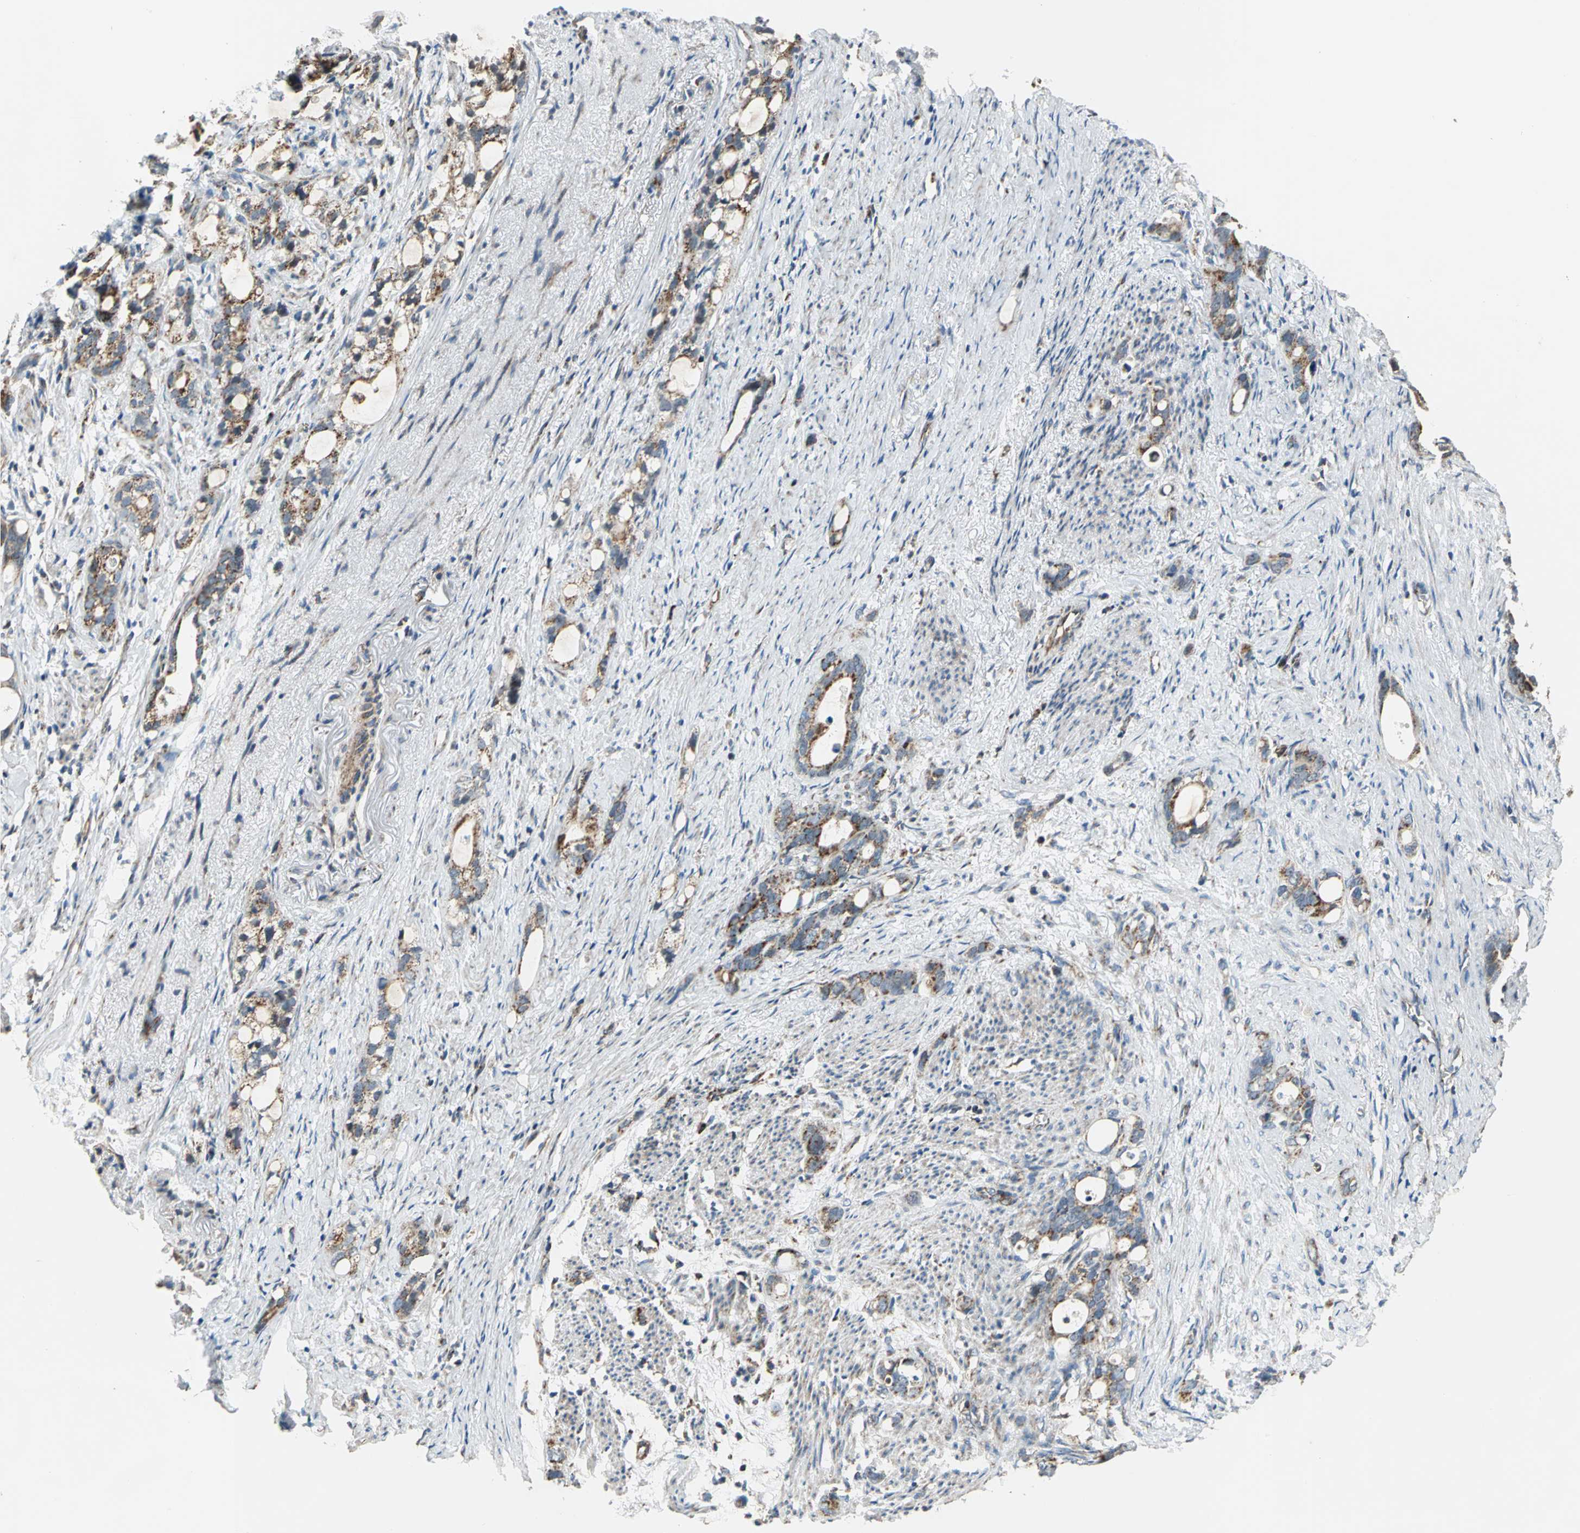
{"staining": {"intensity": "moderate", "quantity": ">75%", "location": "cytoplasmic/membranous"}, "tissue": "stomach cancer", "cell_type": "Tumor cells", "image_type": "cancer", "snomed": [{"axis": "morphology", "description": "Adenocarcinoma, NOS"}, {"axis": "topography", "description": "Stomach"}], "caption": "The photomicrograph shows immunohistochemical staining of adenocarcinoma (stomach). There is moderate cytoplasmic/membranous positivity is seen in about >75% of tumor cells.", "gene": "MRPS22", "patient": {"sex": "female", "age": 75}}